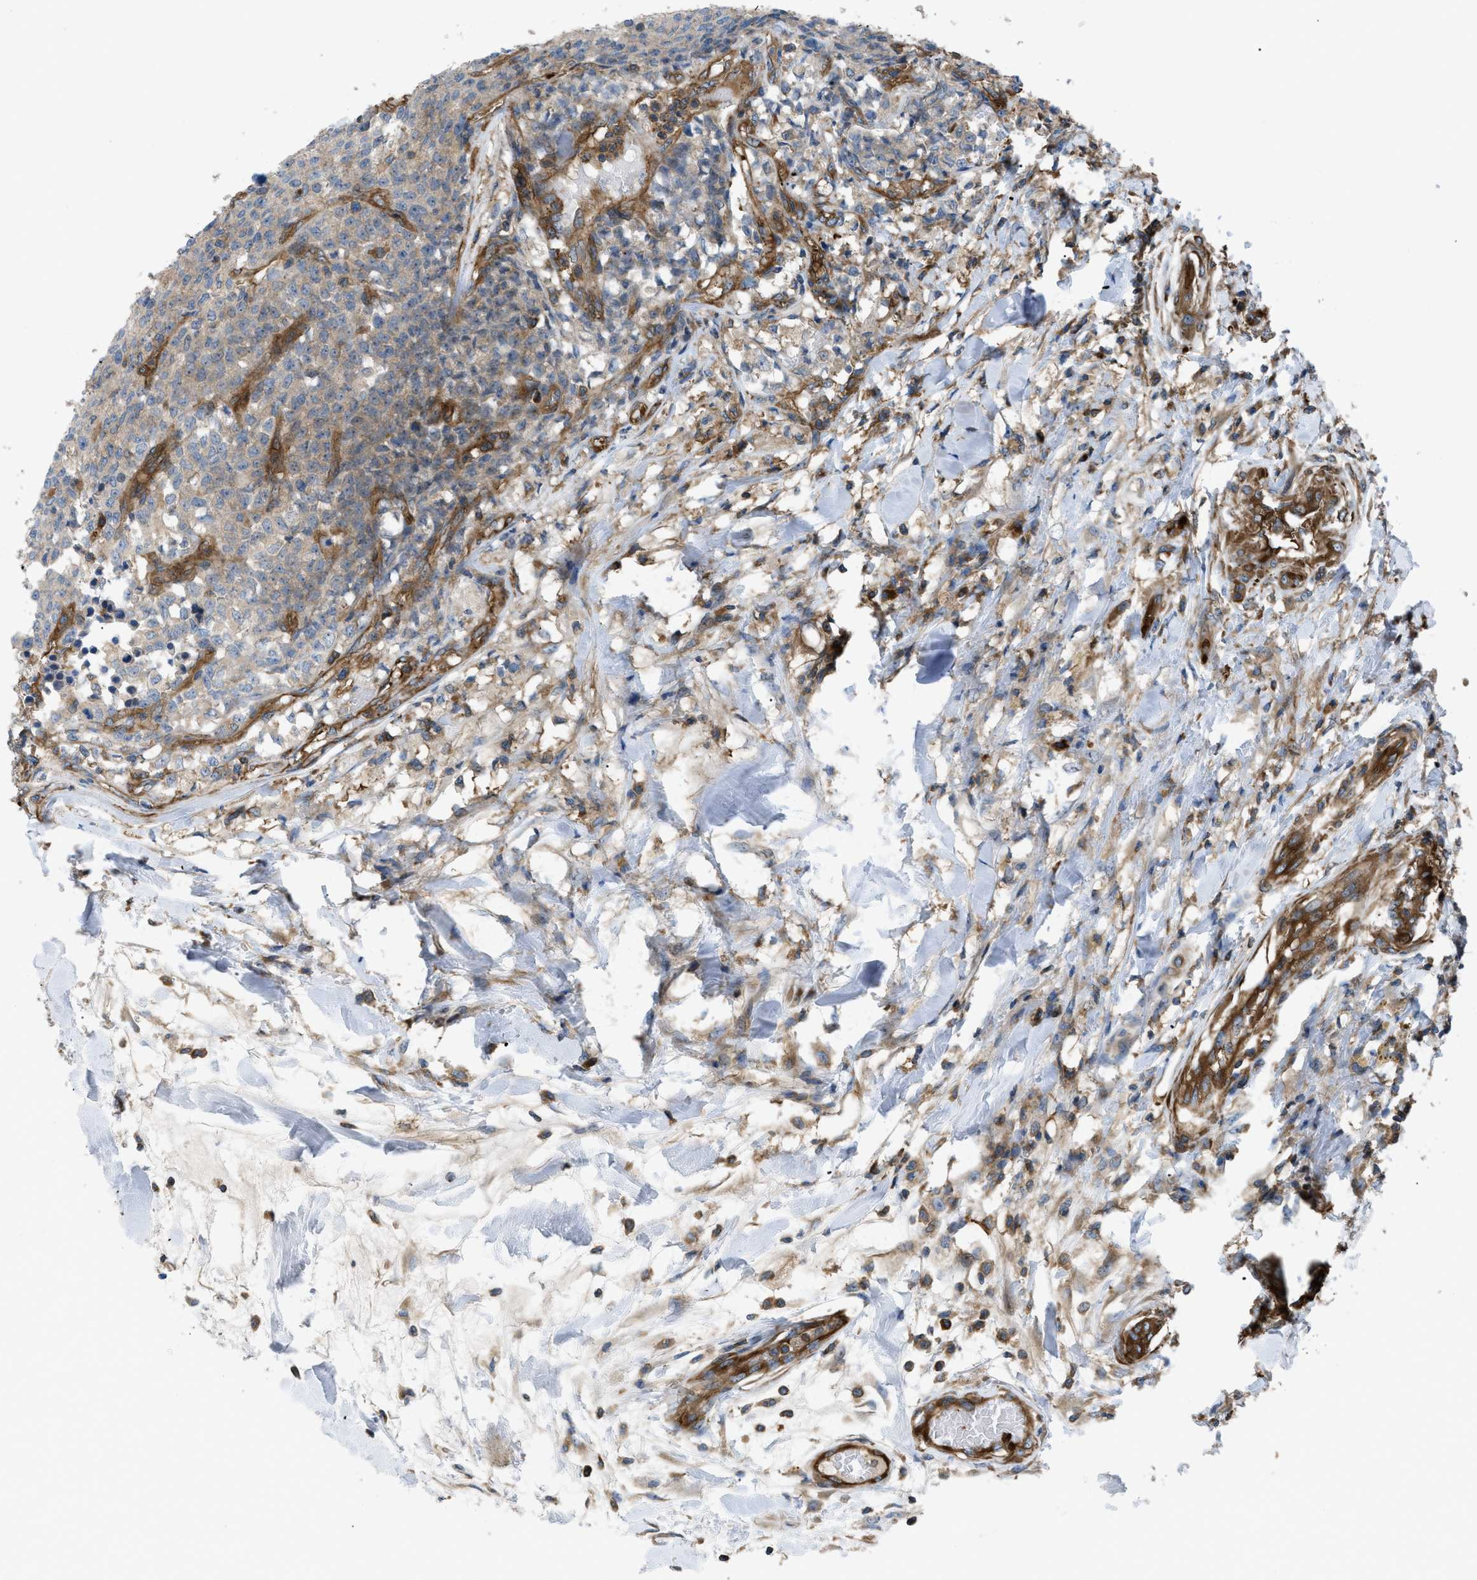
{"staining": {"intensity": "weak", "quantity": "25%-75%", "location": "cytoplasmic/membranous"}, "tissue": "testis cancer", "cell_type": "Tumor cells", "image_type": "cancer", "snomed": [{"axis": "morphology", "description": "Seminoma, NOS"}, {"axis": "topography", "description": "Testis"}], "caption": "Protein staining exhibits weak cytoplasmic/membranous expression in approximately 25%-75% of tumor cells in testis cancer (seminoma).", "gene": "ATP2A3", "patient": {"sex": "male", "age": 59}}